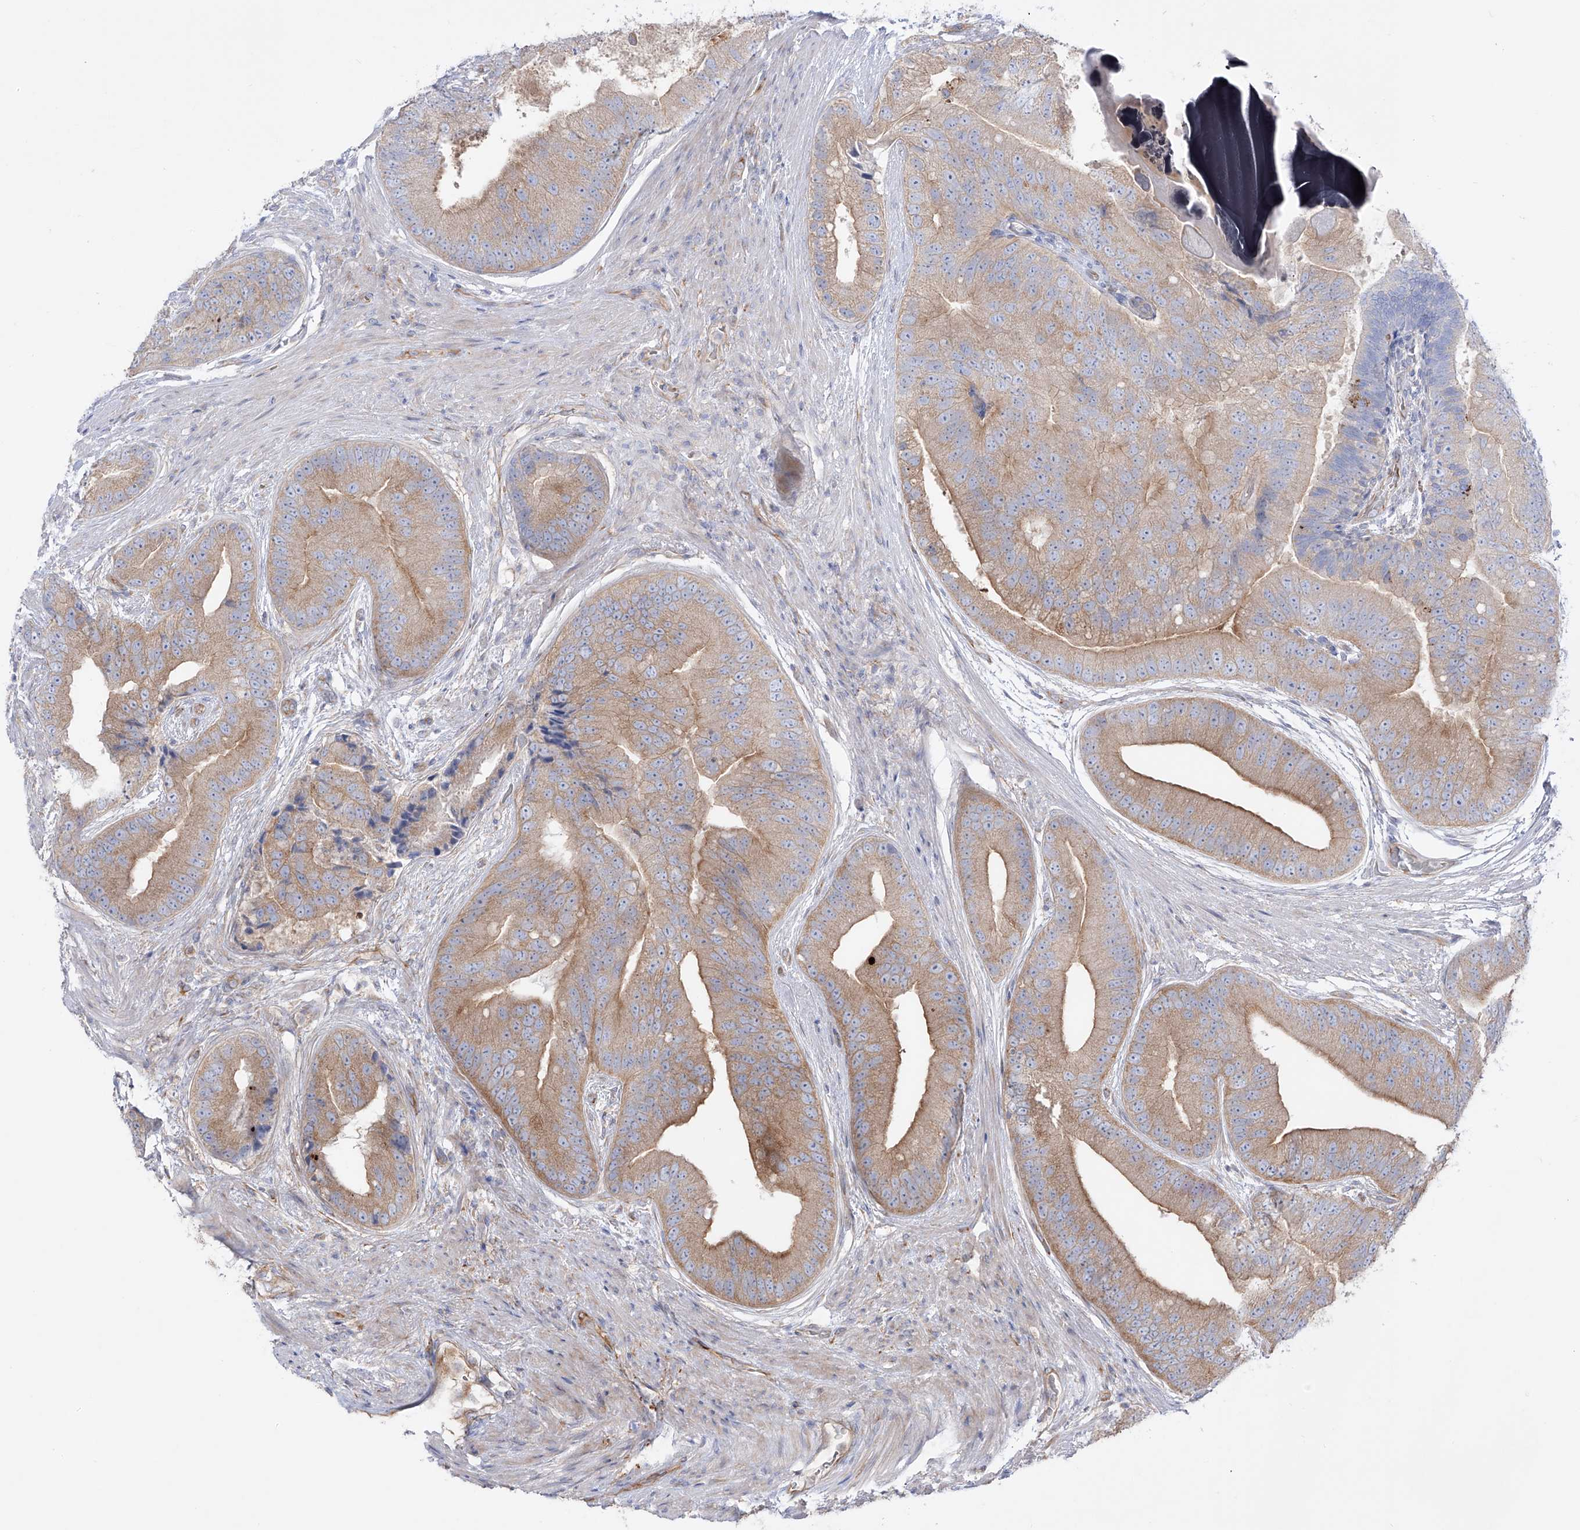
{"staining": {"intensity": "moderate", "quantity": "25%-75%", "location": "cytoplasmic/membranous"}, "tissue": "prostate cancer", "cell_type": "Tumor cells", "image_type": "cancer", "snomed": [{"axis": "morphology", "description": "Adenocarcinoma, High grade"}, {"axis": "topography", "description": "Prostate"}], "caption": "High-grade adenocarcinoma (prostate) stained with a brown dye displays moderate cytoplasmic/membranous positive positivity in approximately 25%-75% of tumor cells.", "gene": "YKT6", "patient": {"sex": "male", "age": 70}}